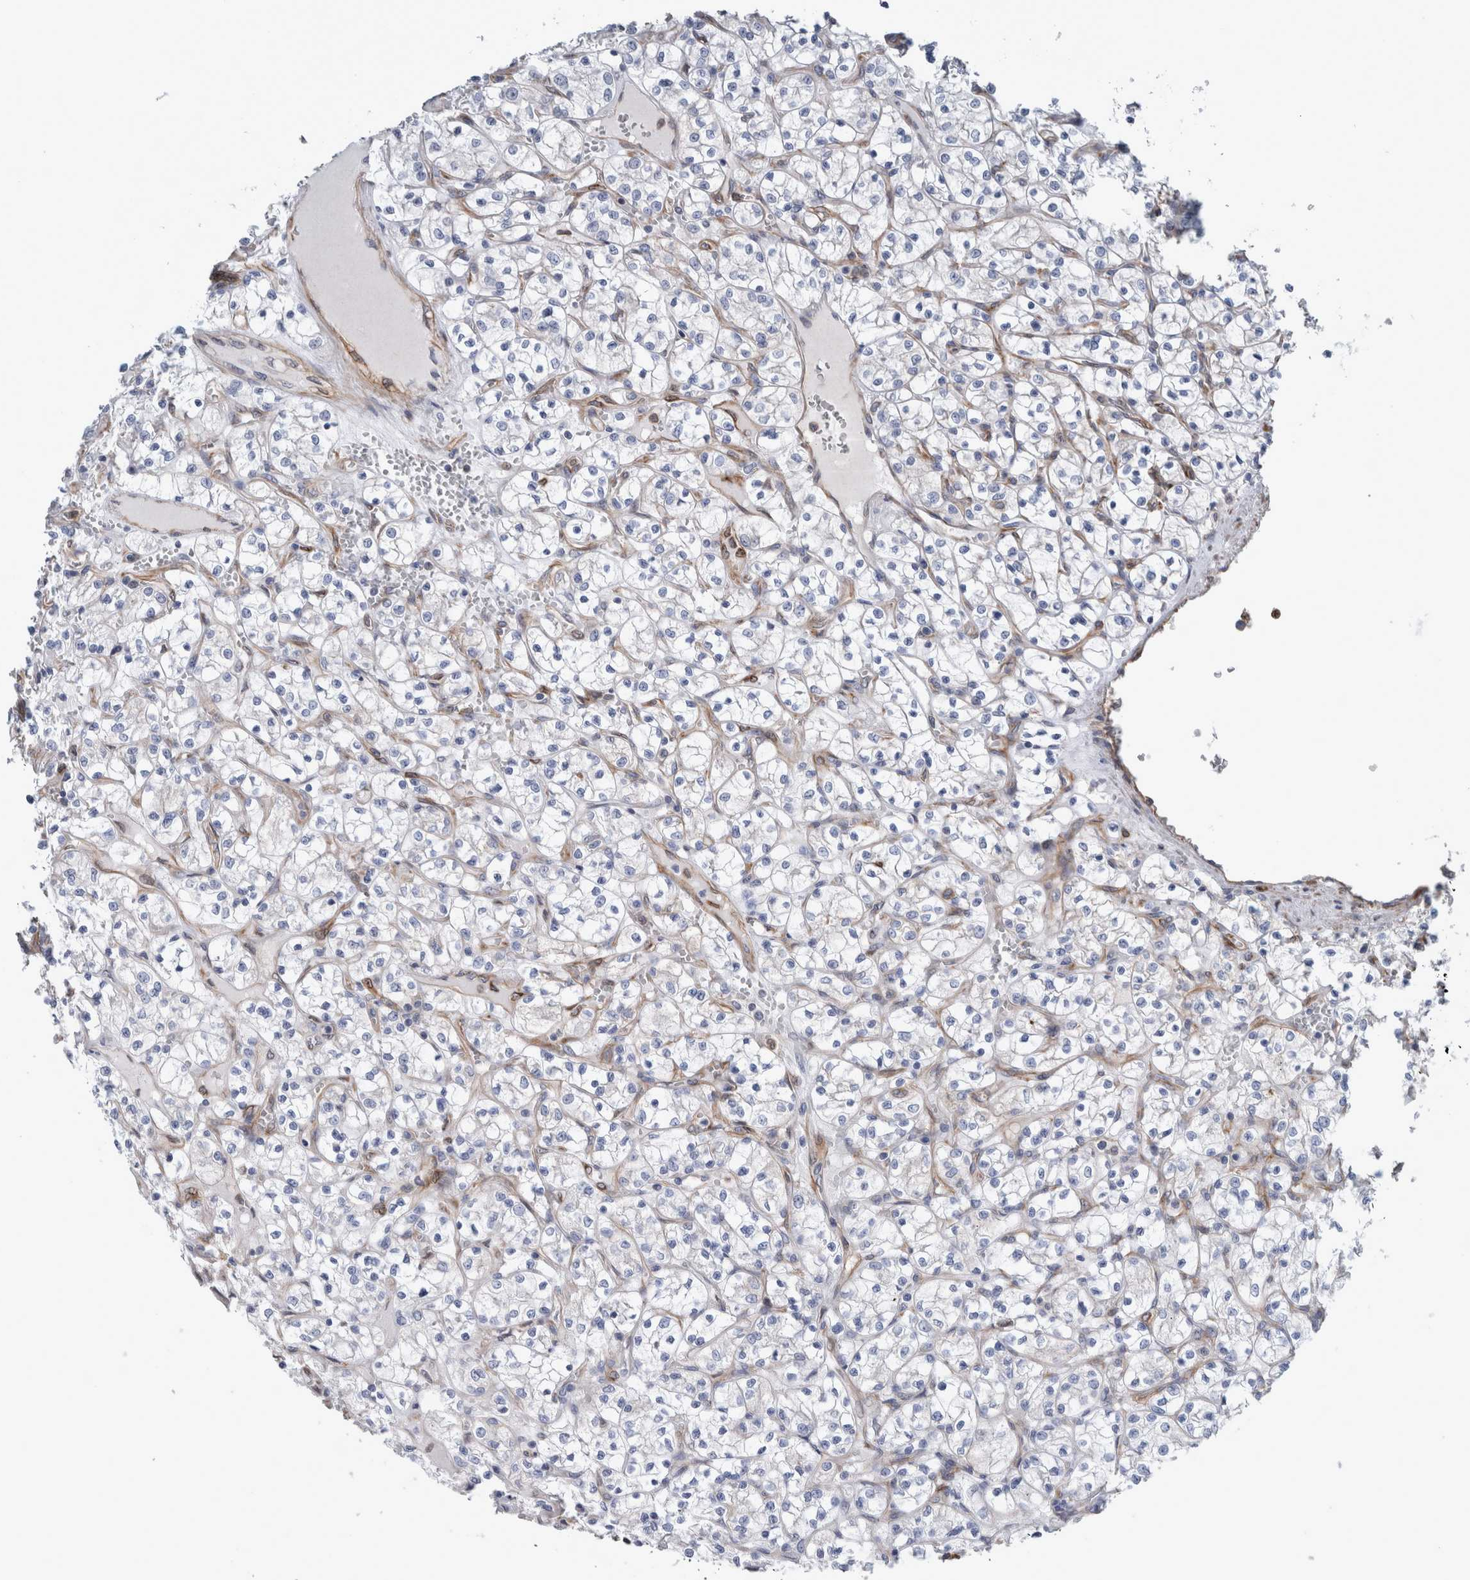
{"staining": {"intensity": "negative", "quantity": "none", "location": "none"}, "tissue": "renal cancer", "cell_type": "Tumor cells", "image_type": "cancer", "snomed": [{"axis": "morphology", "description": "Adenocarcinoma, NOS"}, {"axis": "topography", "description": "Kidney"}], "caption": "A high-resolution photomicrograph shows IHC staining of adenocarcinoma (renal), which reveals no significant positivity in tumor cells.", "gene": "PLEC", "patient": {"sex": "female", "age": 69}}